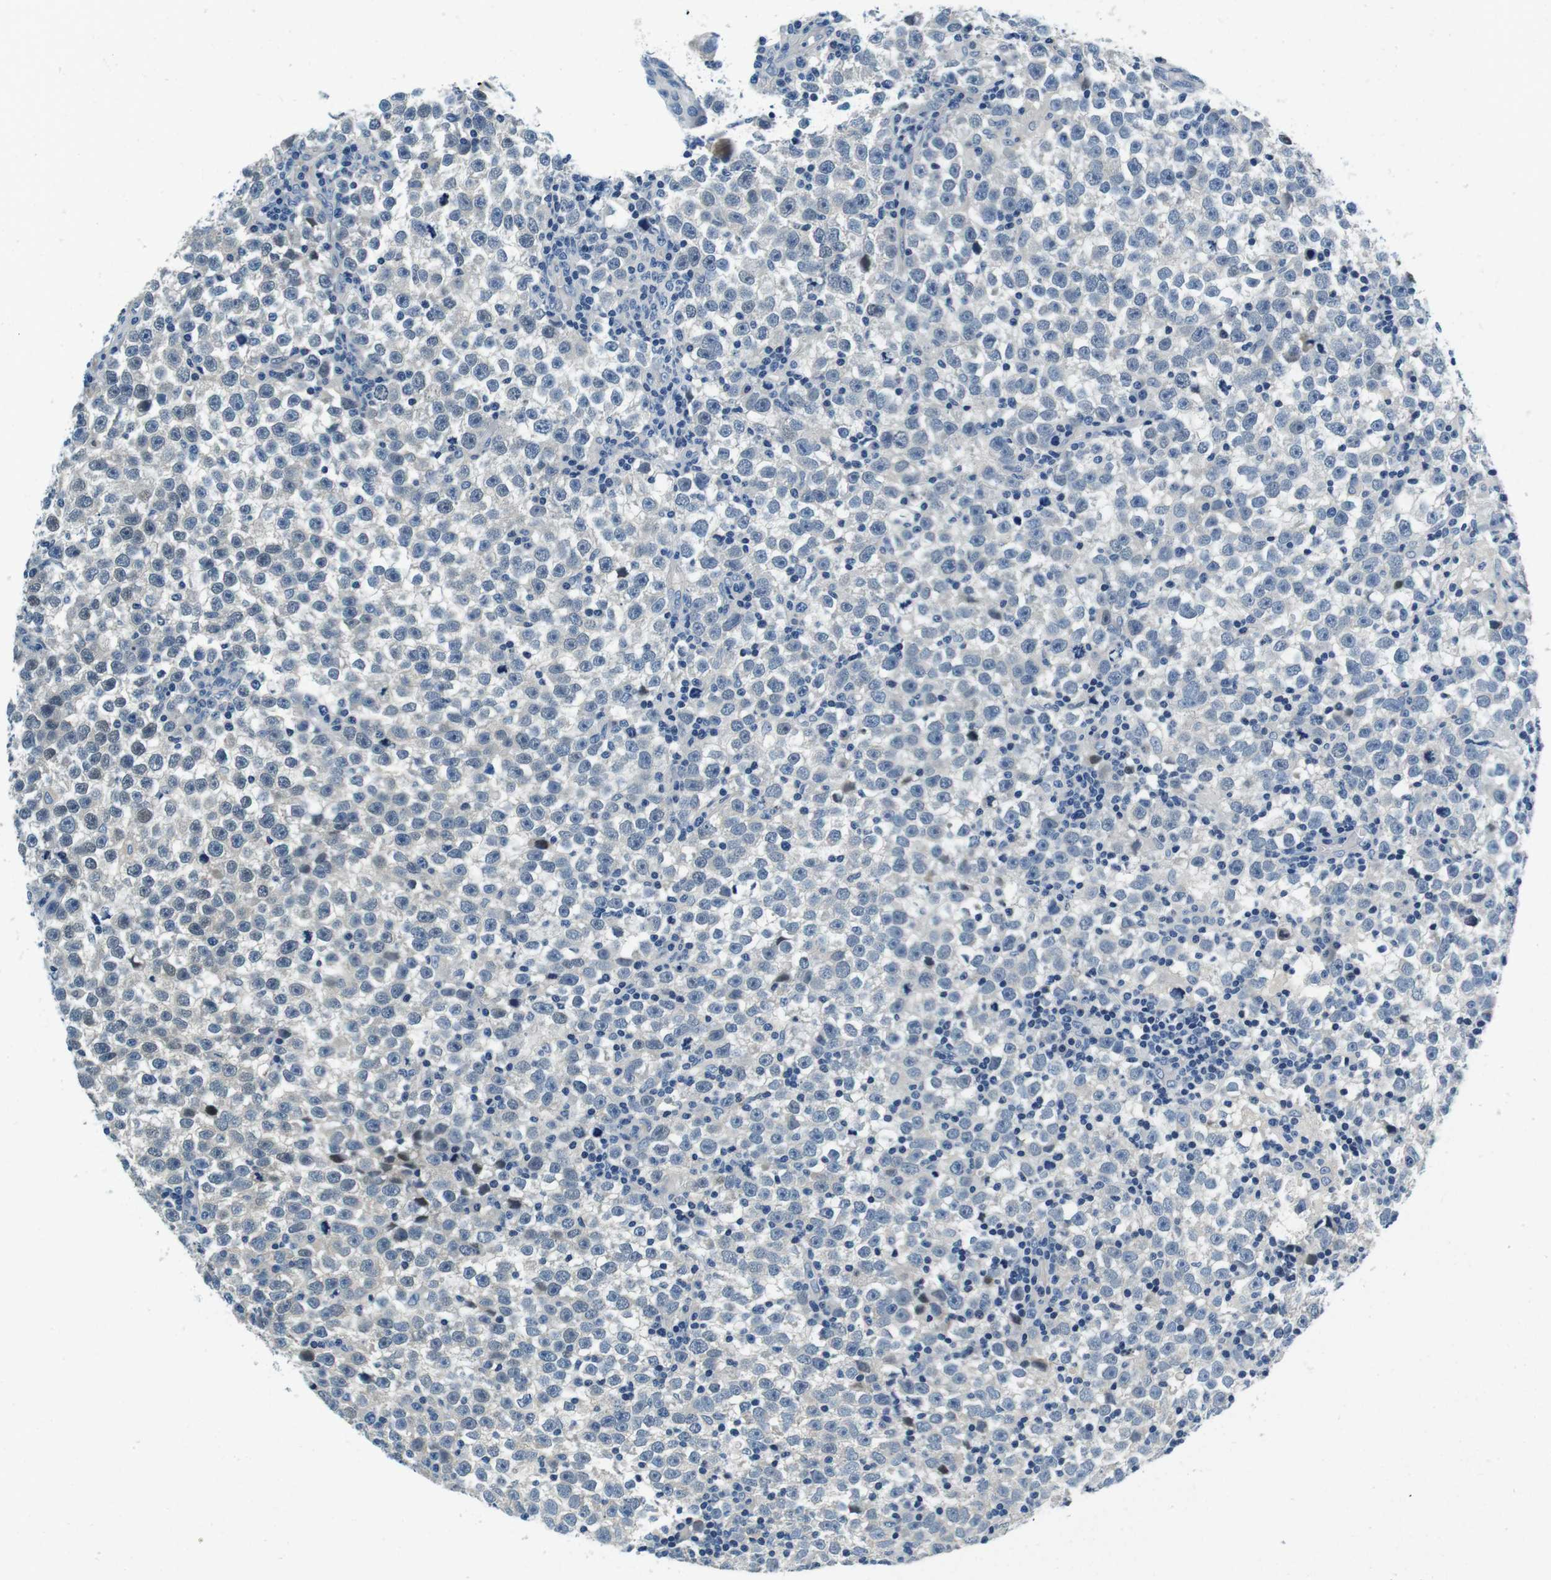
{"staining": {"intensity": "weak", "quantity": "<25%", "location": "nuclear"}, "tissue": "testis cancer", "cell_type": "Tumor cells", "image_type": "cancer", "snomed": [{"axis": "morphology", "description": "Seminoma, NOS"}, {"axis": "topography", "description": "Testis"}], "caption": "Testis seminoma was stained to show a protein in brown. There is no significant staining in tumor cells.", "gene": "KCNJ5", "patient": {"sex": "male", "age": 43}}